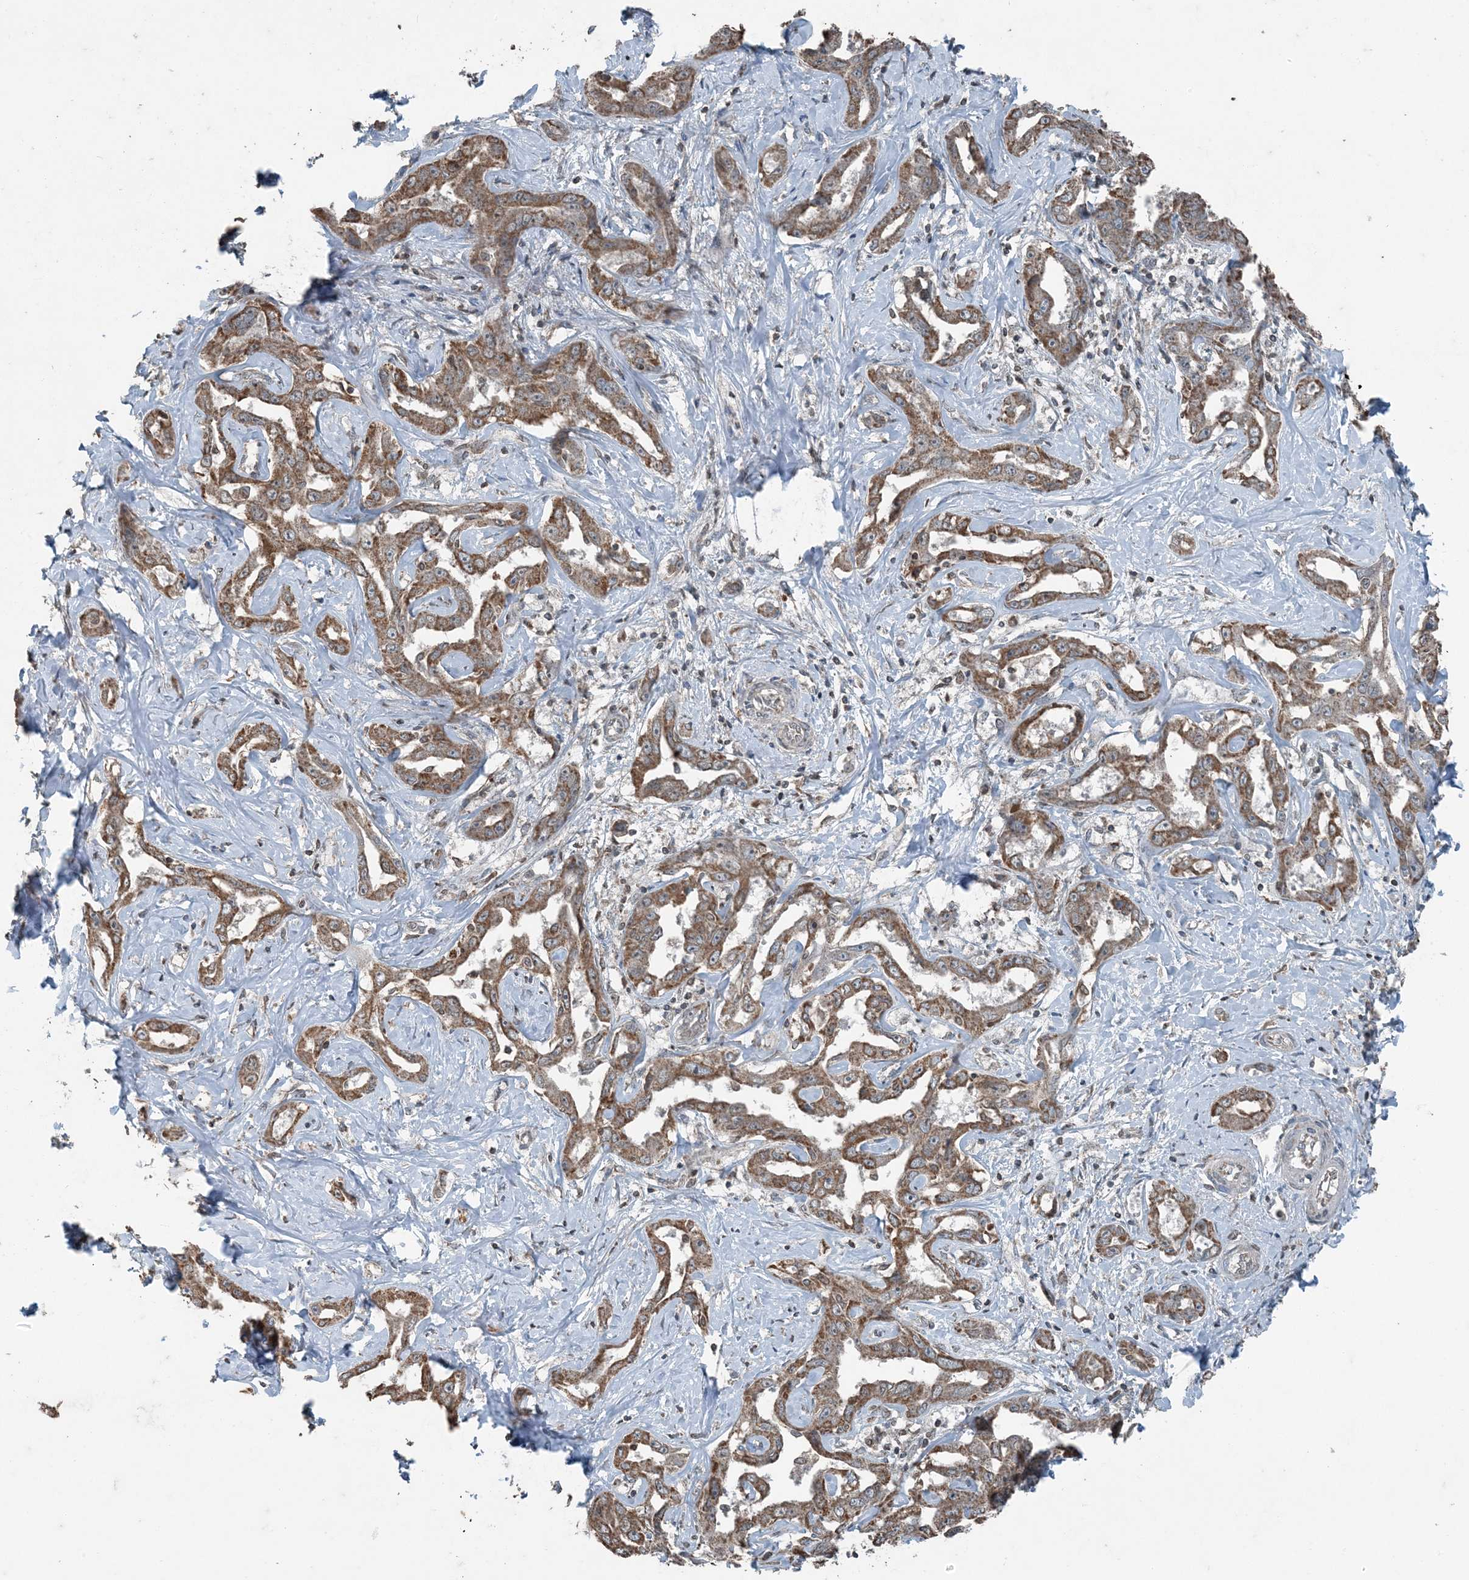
{"staining": {"intensity": "moderate", "quantity": ">75%", "location": "cytoplasmic/membranous"}, "tissue": "liver cancer", "cell_type": "Tumor cells", "image_type": "cancer", "snomed": [{"axis": "morphology", "description": "Cholangiocarcinoma"}, {"axis": "topography", "description": "Liver"}], "caption": "The micrograph shows a brown stain indicating the presence of a protein in the cytoplasmic/membranous of tumor cells in cholangiocarcinoma (liver).", "gene": "GNL1", "patient": {"sex": "male", "age": 59}}